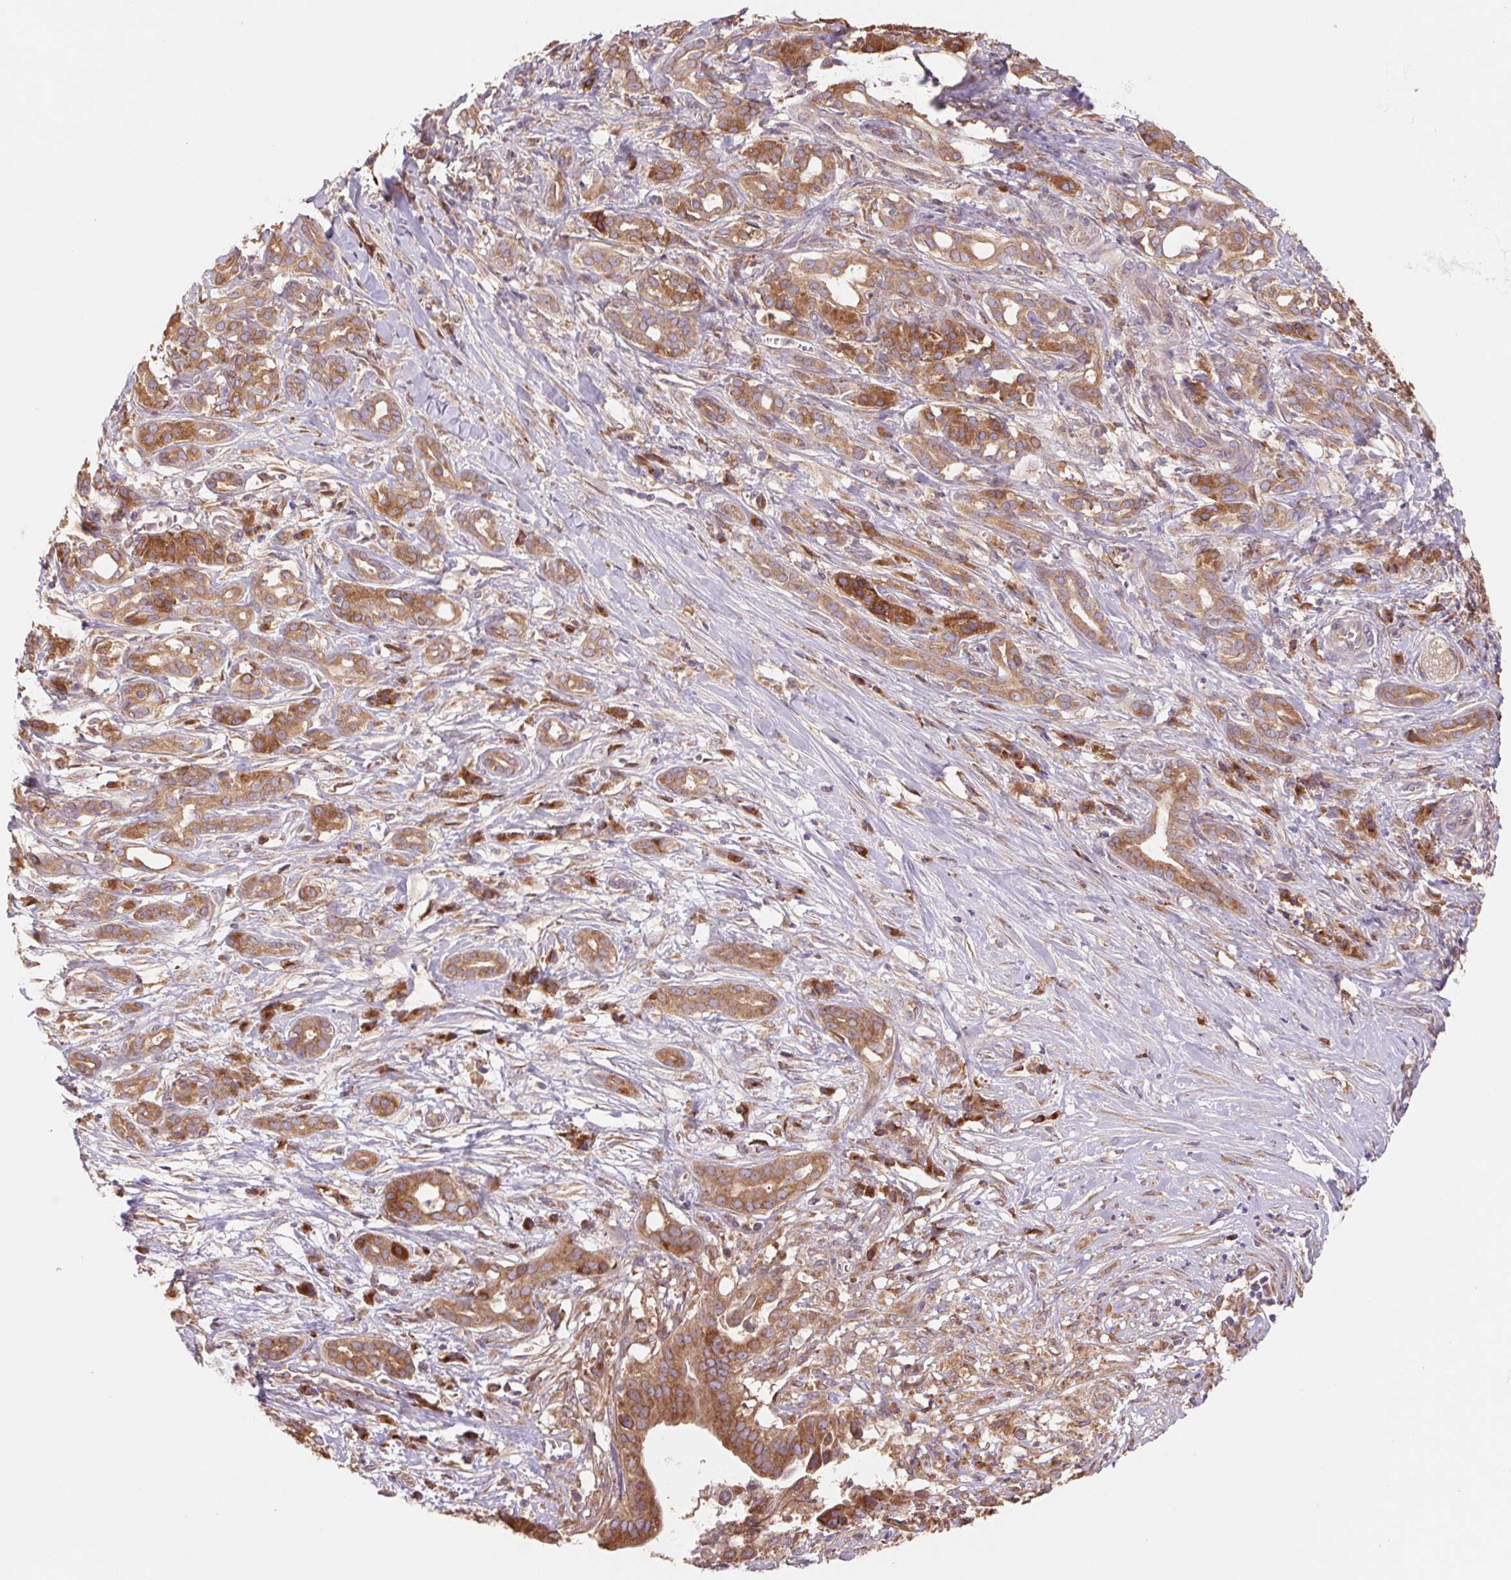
{"staining": {"intensity": "moderate", "quantity": ">75%", "location": "cytoplasmic/membranous"}, "tissue": "pancreatic cancer", "cell_type": "Tumor cells", "image_type": "cancer", "snomed": [{"axis": "morphology", "description": "Adenocarcinoma, NOS"}, {"axis": "topography", "description": "Pancreas"}], "caption": "Immunohistochemical staining of adenocarcinoma (pancreatic) exhibits medium levels of moderate cytoplasmic/membranous protein positivity in approximately >75% of tumor cells.", "gene": "RAB1A", "patient": {"sex": "male", "age": 61}}